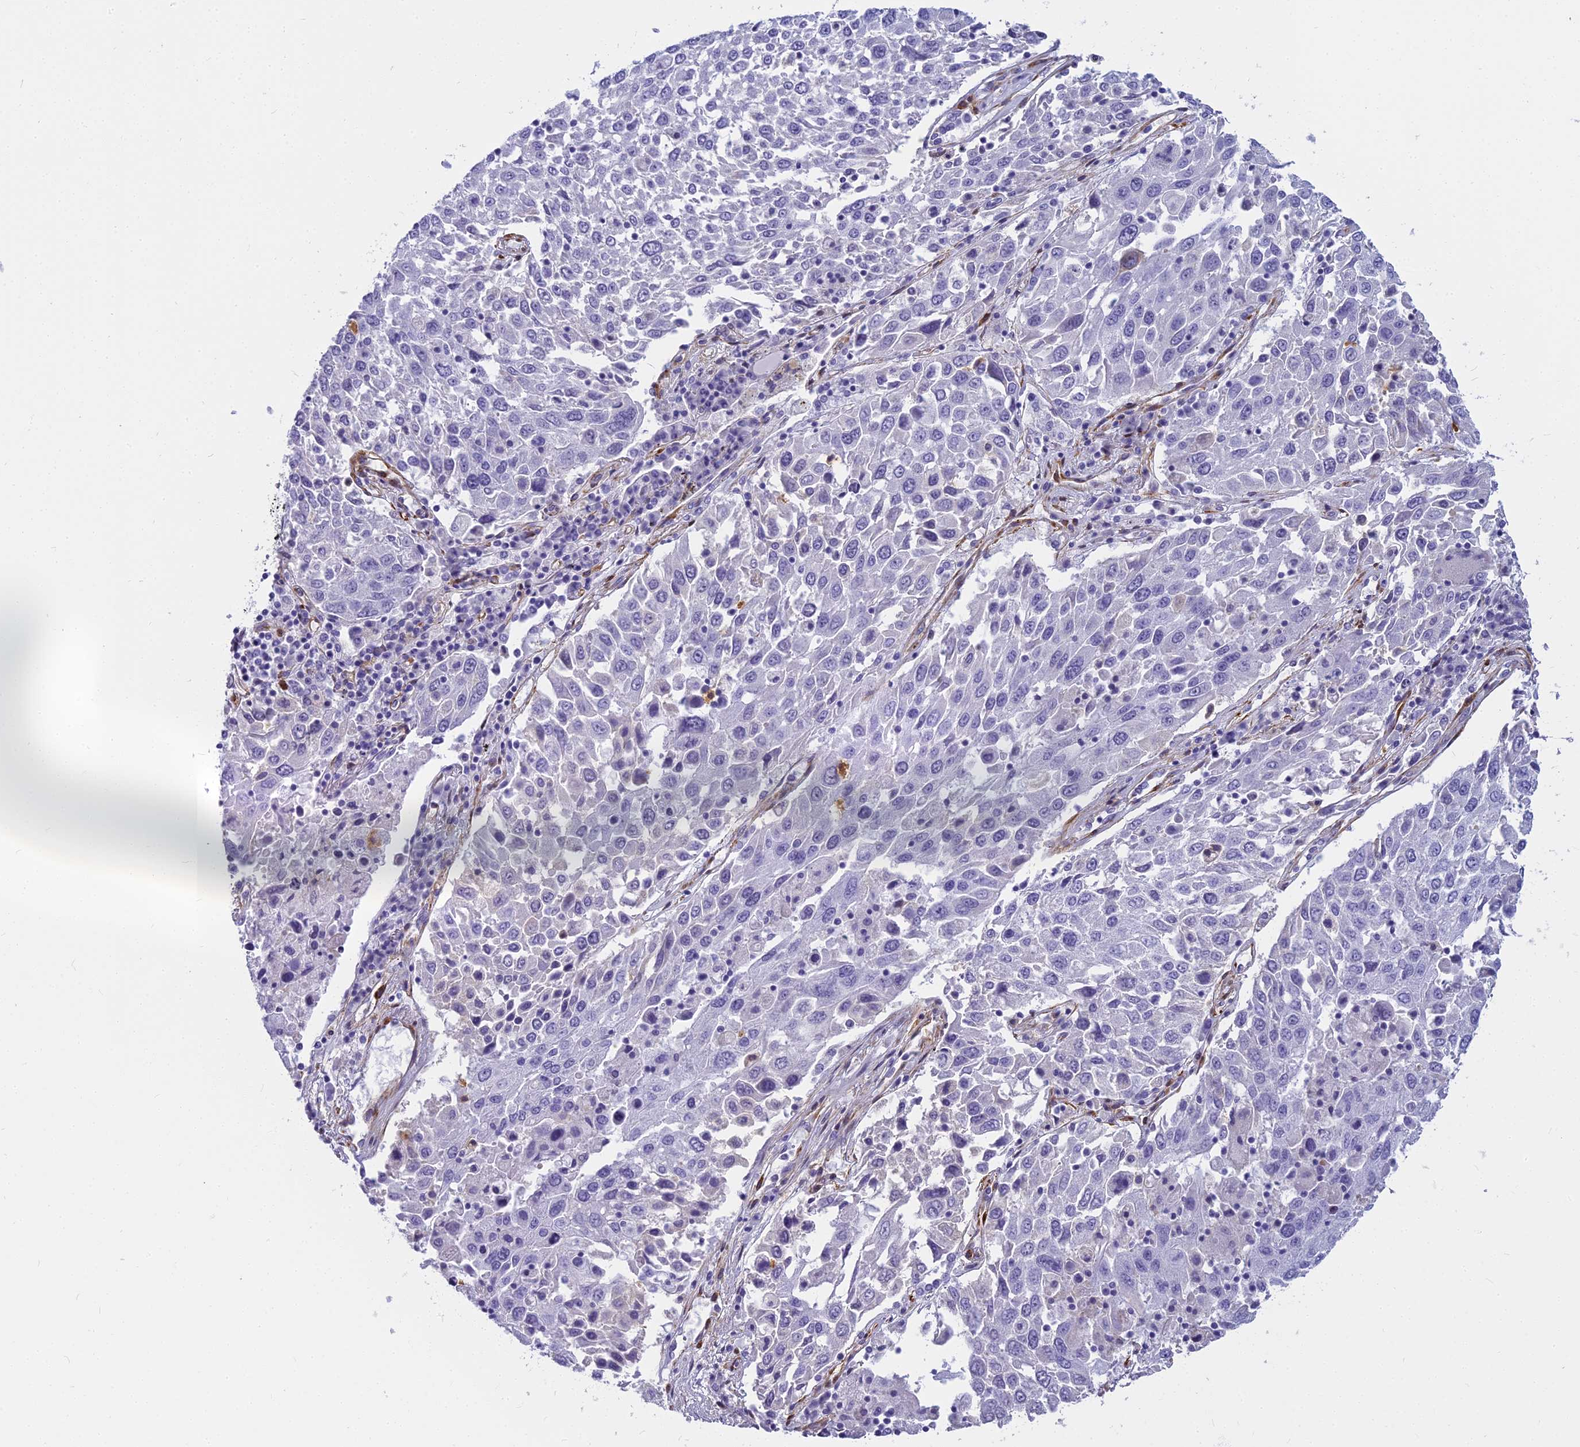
{"staining": {"intensity": "negative", "quantity": "none", "location": "none"}, "tissue": "lung cancer", "cell_type": "Tumor cells", "image_type": "cancer", "snomed": [{"axis": "morphology", "description": "Squamous cell carcinoma, NOS"}, {"axis": "topography", "description": "Lung"}], "caption": "Immunohistochemistry (IHC) of lung cancer reveals no expression in tumor cells.", "gene": "EVI2A", "patient": {"sex": "male", "age": 65}}